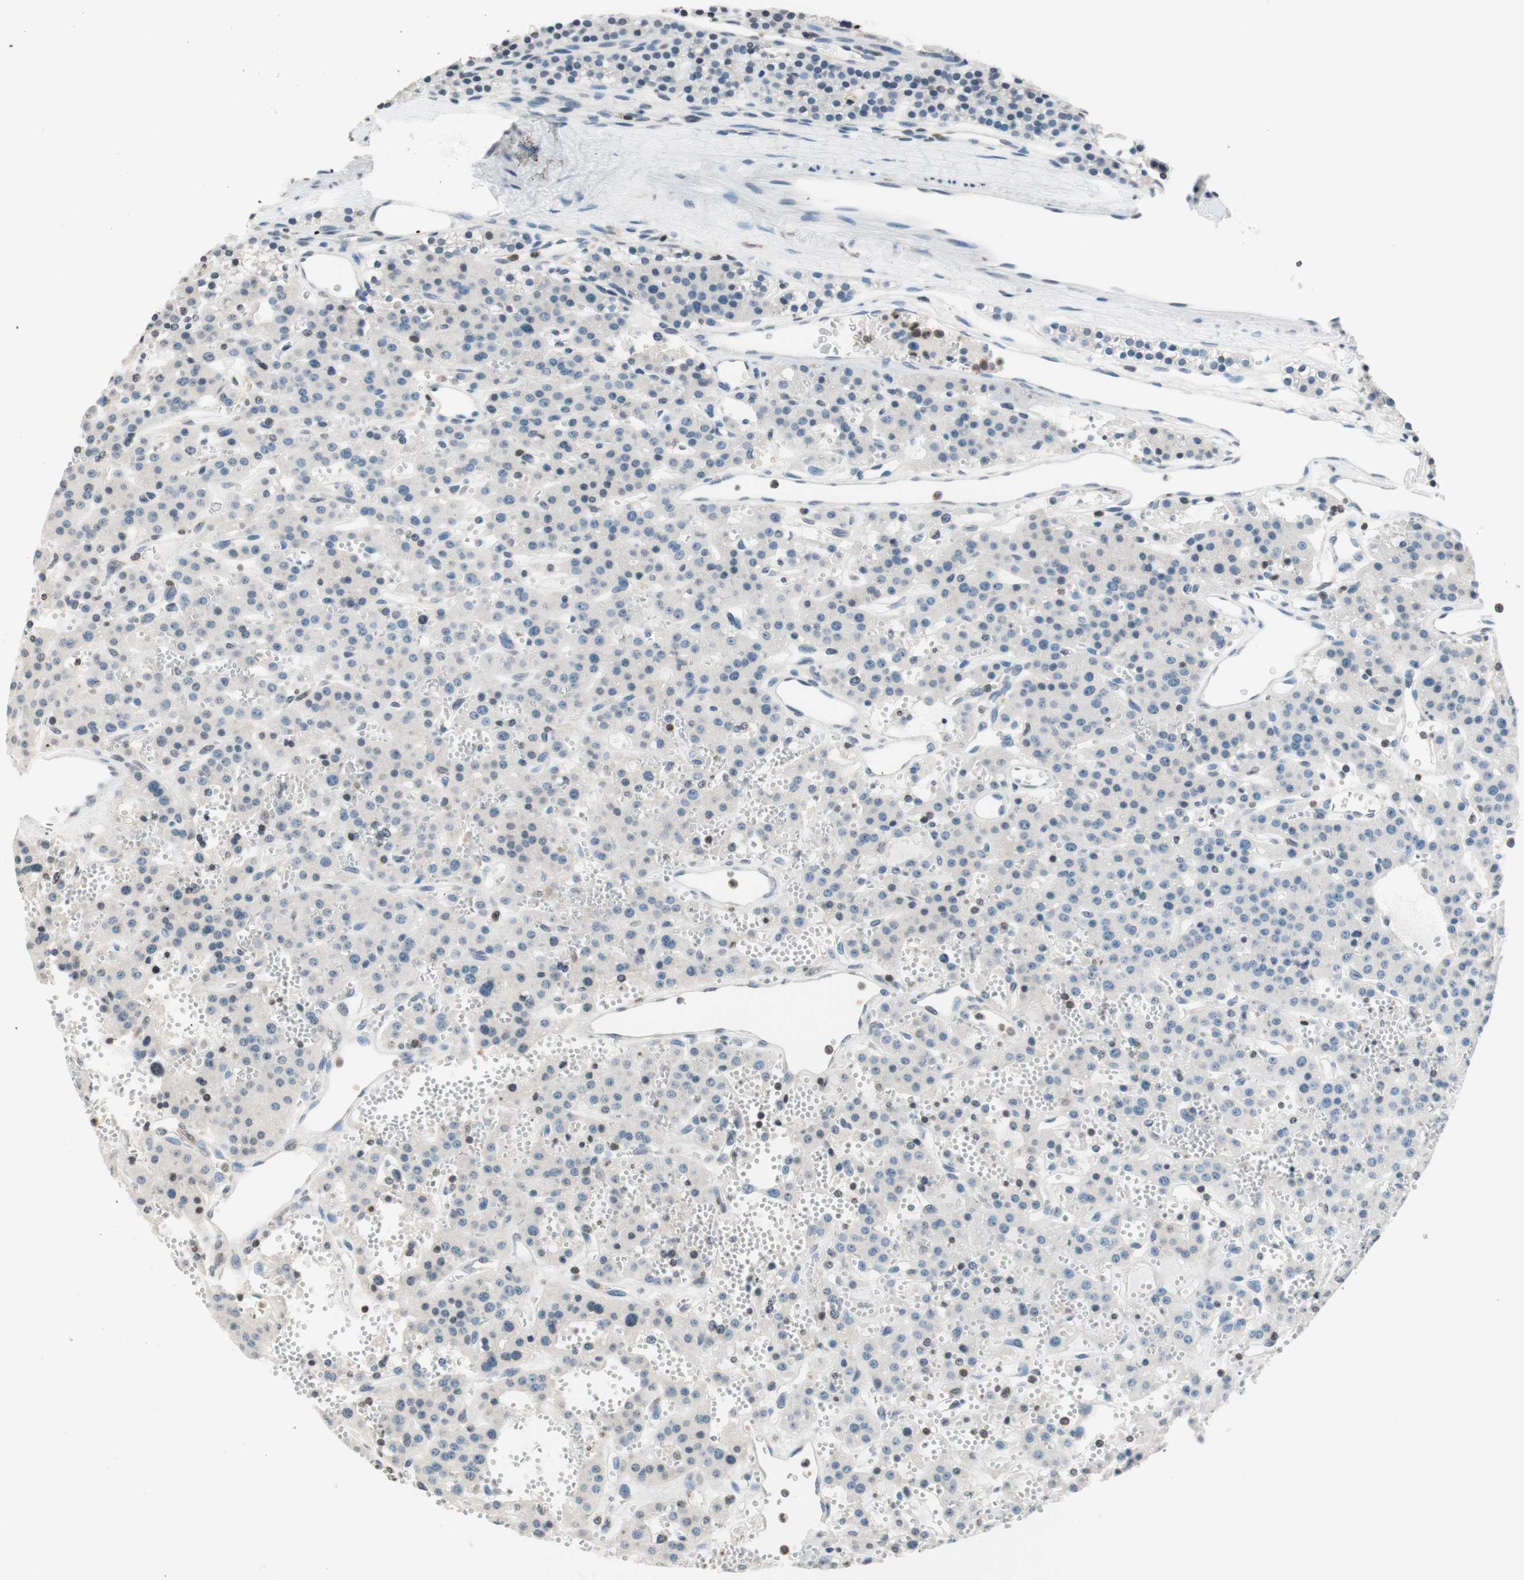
{"staining": {"intensity": "negative", "quantity": "none", "location": "none"}, "tissue": "parathyroid gland", "cell_type": "Glandular cells", "image_type": "normal", "snomed": [{"axis": "morphology", "description": "Normal tissue, NOS"}, {"axis": "morphology", "description": "Adenoma, NOS"}, {"axis": "topography", "description": "Parathyroid gland"}], "caption": "Immunohistochemistry (IHC) photomicrograph of unremarkable parathyroid gland stained for a protein (brown), which displays no positivity in glandular cells.", "gene": "WIPF1", "patient": {"sex": "female", "age": 81}}